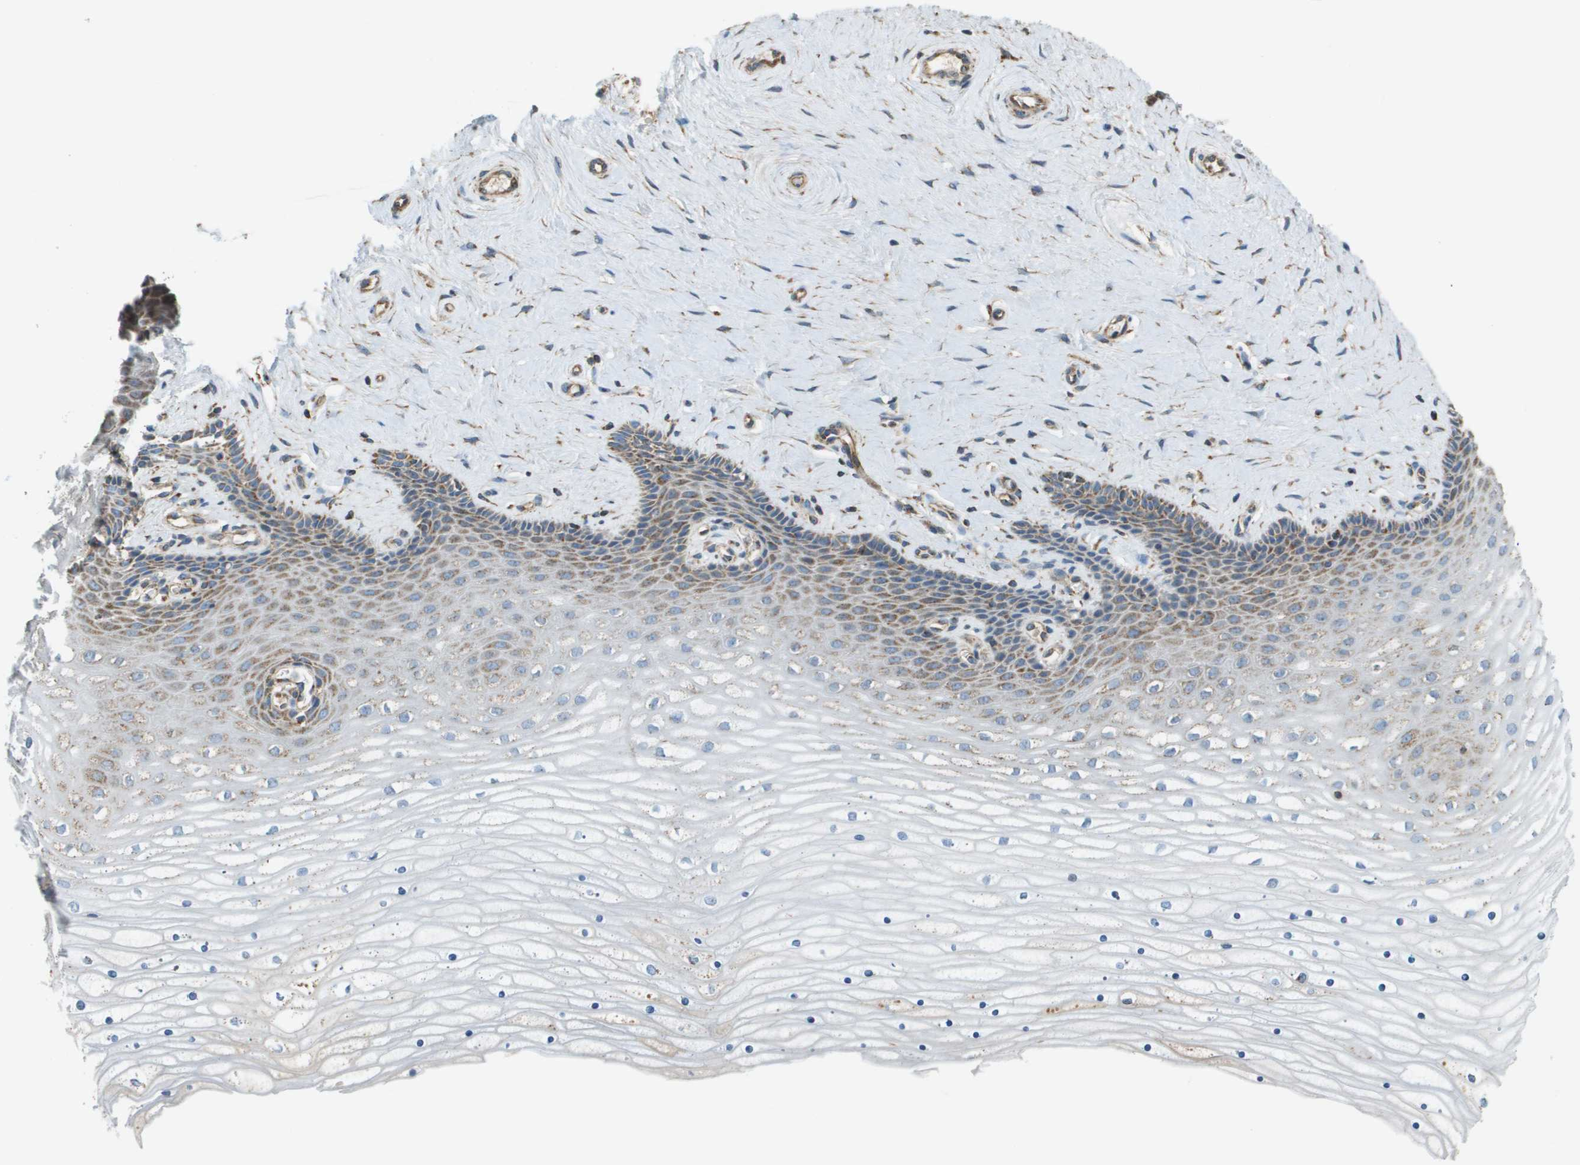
{"staining": {"intensity": "moderate", "quantity": "25%-75%", "location": "cytoplasmic/membranous"}, "tissue": "cervix", "cell_type": "Glandular cells", "image_type": "normal", "snomed": [{"axis": "morphology", "description": "Normal tissue, NOS"}, {"axis": "topography", "description": "Cervix"}], "caption": "Glandular cells demonstrate moderate cytoplasmic/membranous staining in approximately 25%-75% of cells in normal cervix.", "gene": "NRK", "patient": {"sex": "female", "age": 39}}